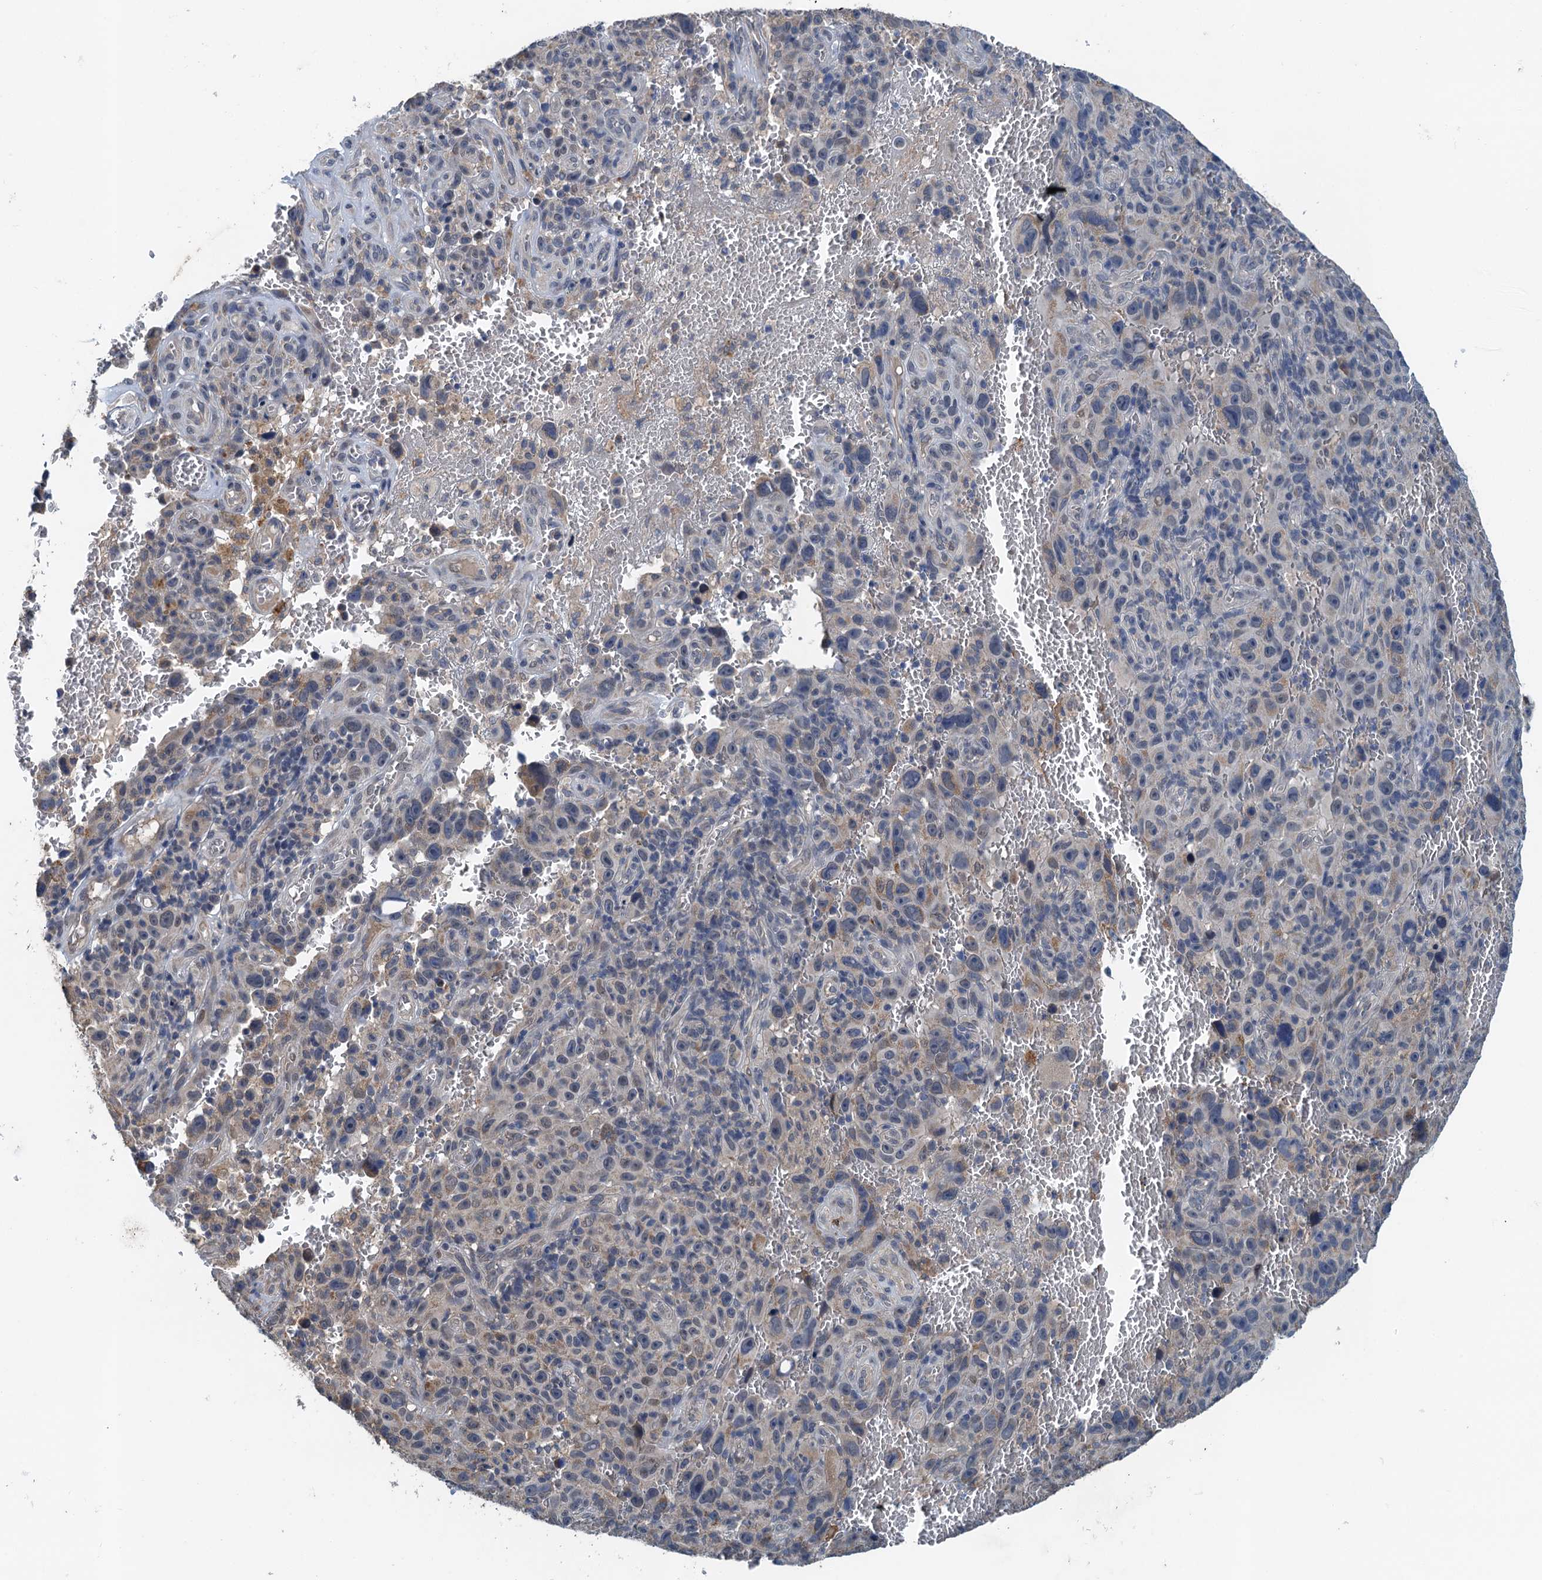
{"staining": {"intensity": "negative", "quantity": "none", "location": "none"}, "tissue": "melanoma", "cell_type": "Tumor cells", "image_type": "cancer", "snomed": [{"axis": "morphology", "description": "Malignant melanoma, NOS"}, {"axis": "topography", "description": "Skin"}], "caption": "Tumor cells are negative for brown protein staining in melanoma.", "gene": "ZNF606", "patient": {"sex": "female", "age": 82}}